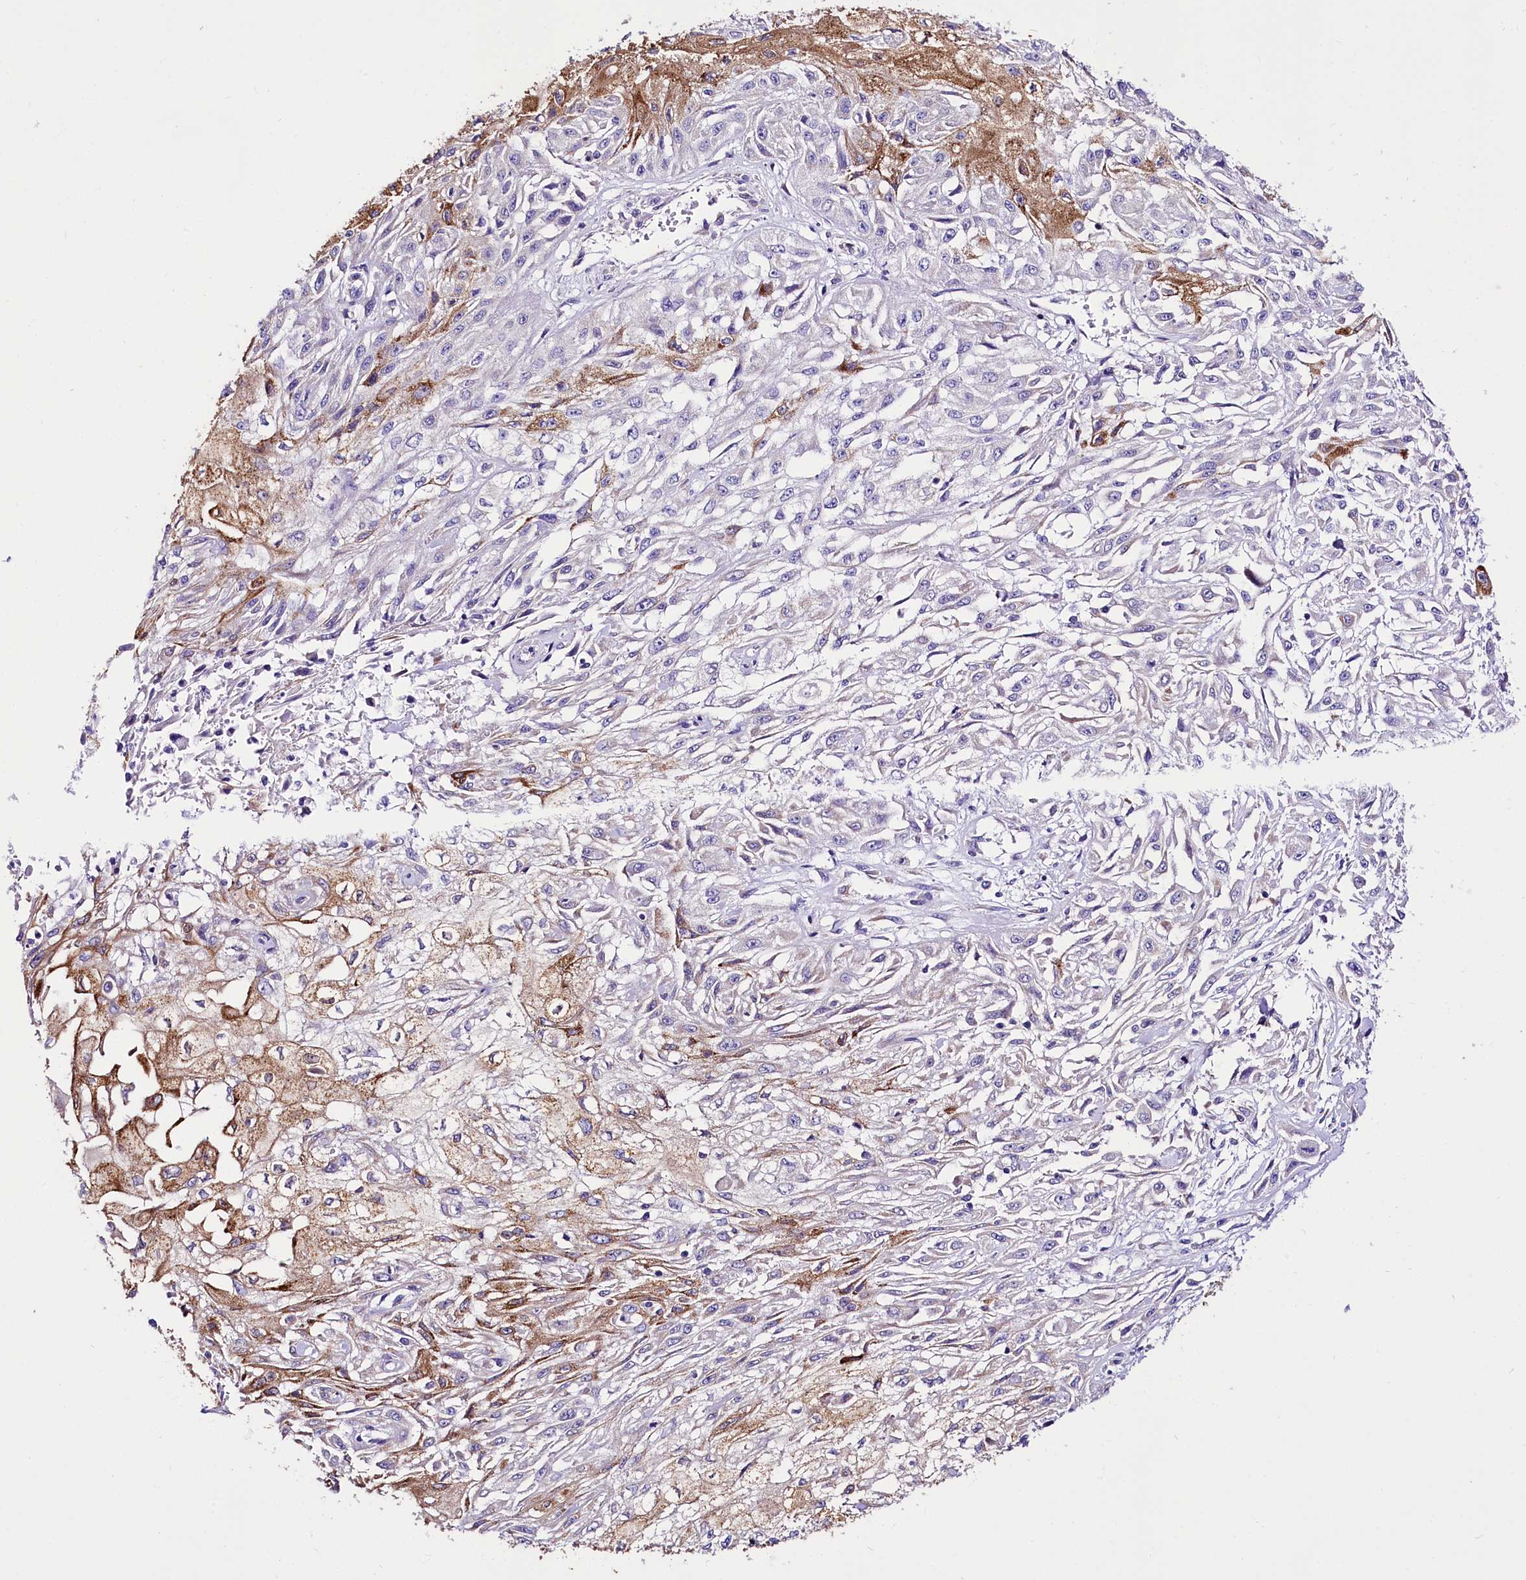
{"staining": {"intensity": "moderate", "quantity": "25%-75%", "location": "cytoplasmic/membranous"}, "tissue": "skin cancer", "cell_type": "Tumor cells", "image_type": "cancer", "snomed": [{"axis": "morphology", "description": "Squamous cell carcinoma, NOS"}, {"axis": "morphology", "description": "Squamous cell carcinoma, metastatic, NOS"}, {"axis": "topography", "description": "Skin"}, {"axis": "topography", "description": "Lymph node"}], "caption": "Tumor cells exhibit moderate cytoplasmic/membranous staining in about 25%-75% of cells in metastatic squamous cell carcinoma (skin).", "gene": "A2ML1", "patient": {"sex": "male", "age": 75}}